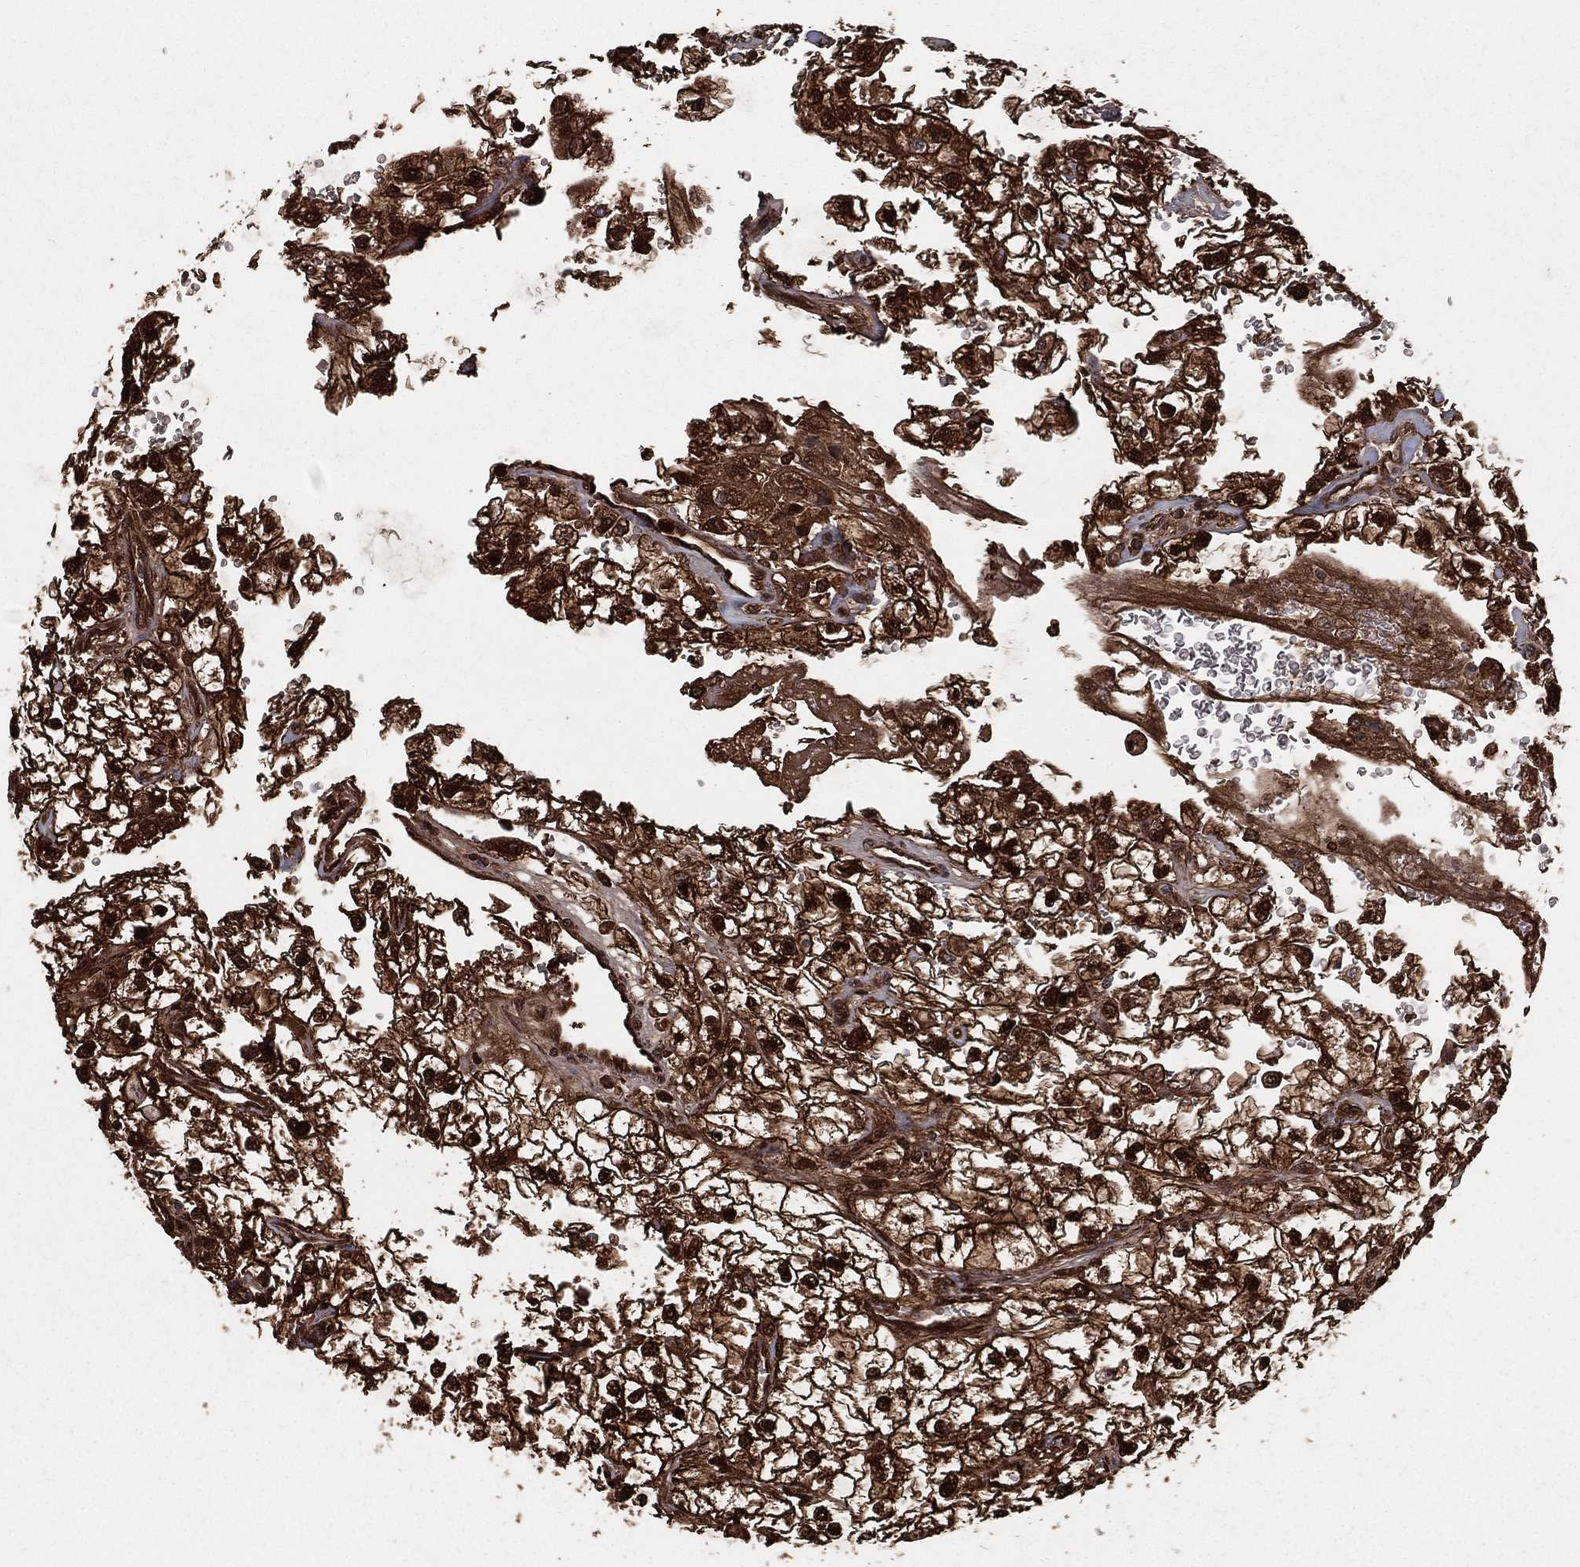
{"staining": {"intensity": "strong", "quantity": ">75%", "location": "cytoplasmic/membranous,nuclear"}, "tissue": "renal cancer", "cell_type": "Tumor cells", "image_type": "cancer", "snomed": [{"axis": "morphology", "description": "Adenocarcinoma, NOS"}, {"axis": "topography", "description": "Kidney"}], "caption": "Immunohistochemical staining of renal cancer (adenocarcinoma) exhibits high levels of strong cytoplasmic/membranous and nuclear expression in about >75% of tumor cells. (DAB IHC, brown staining for protein, blue staining for nuclei).", "gene": "ENO1", "patient": {"sex": "male", "age": 59}}